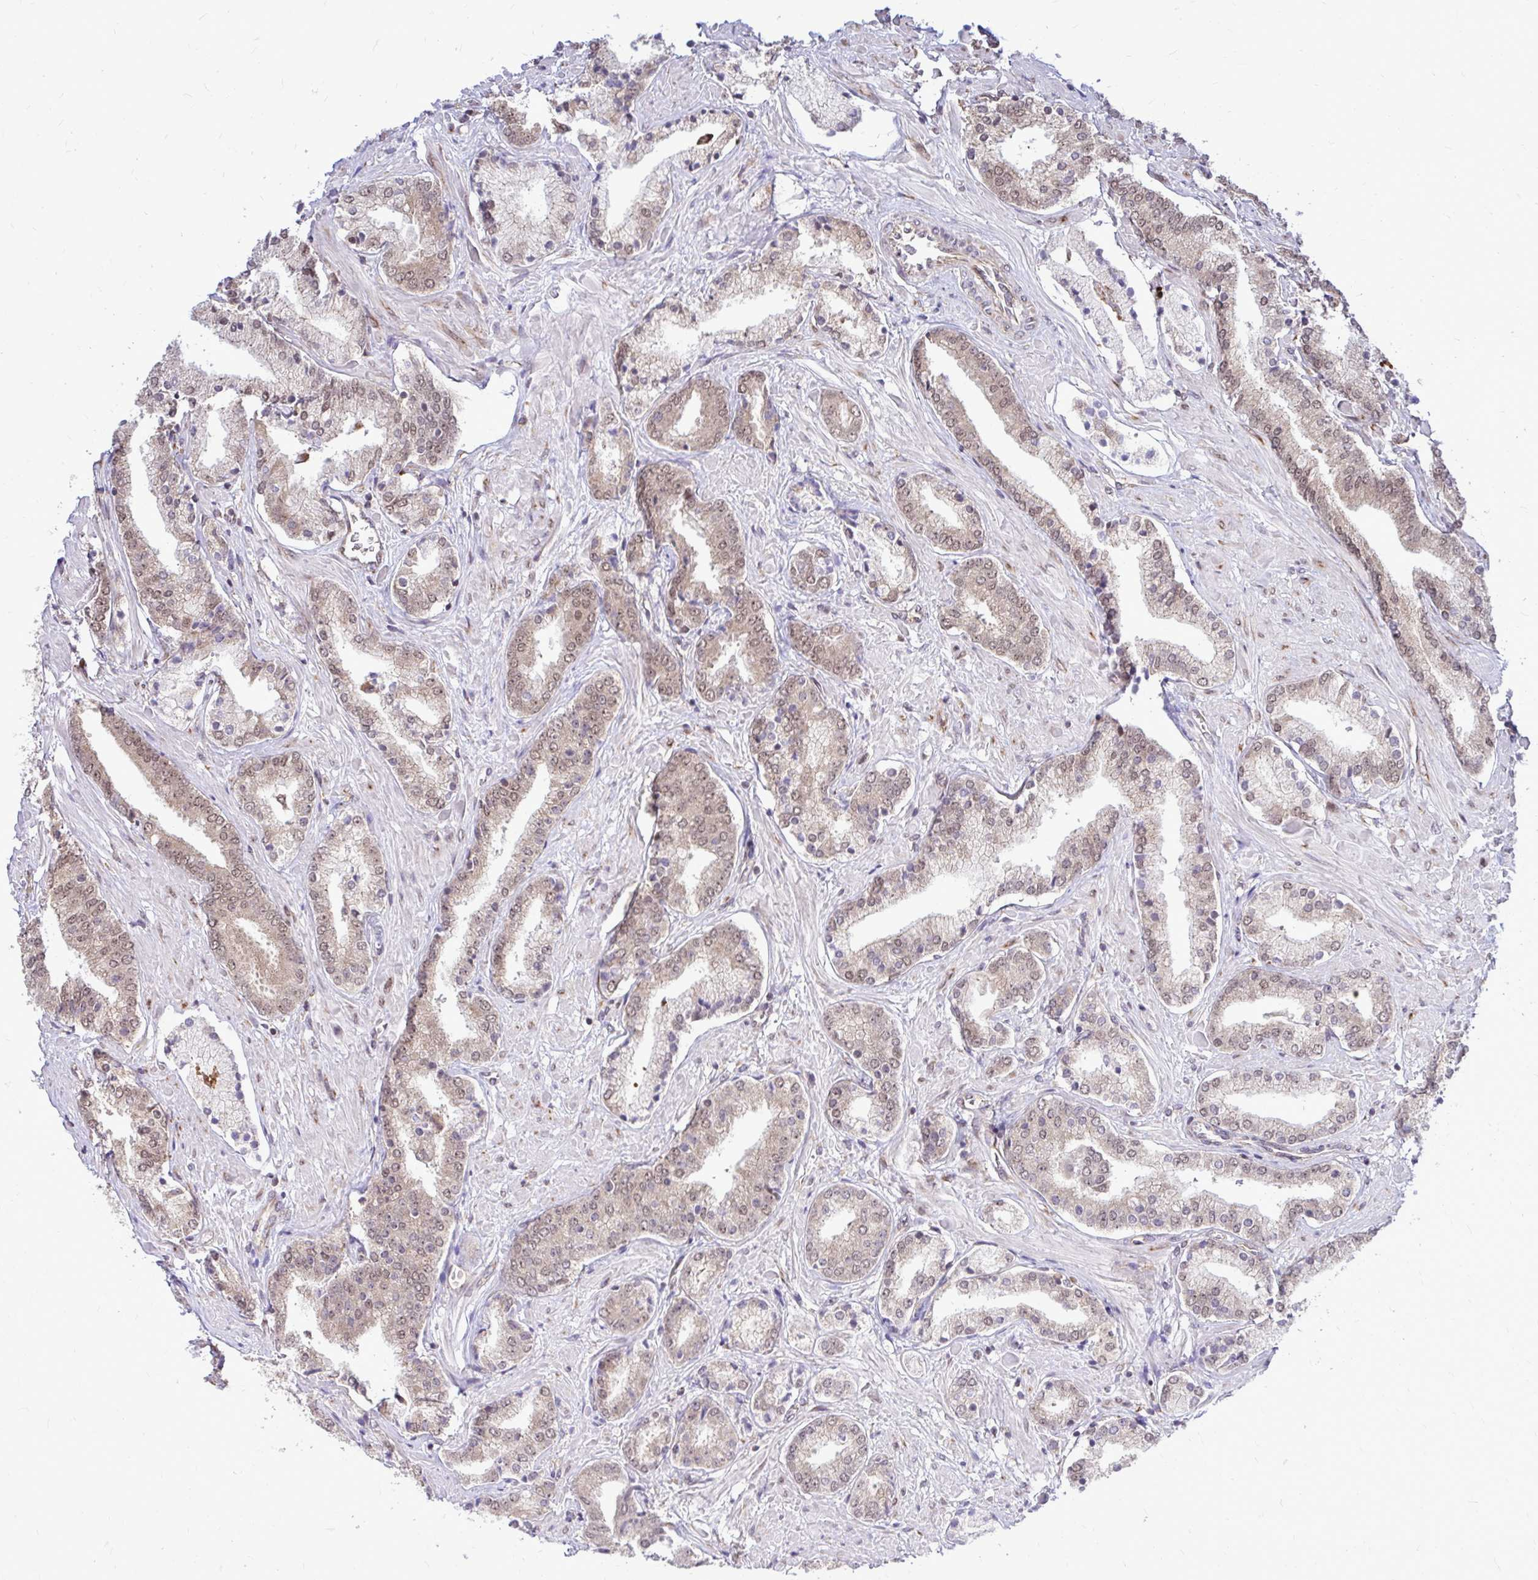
{"staining": {"intensity": "moderate", "quantity": ">75%", "location": "cytoplasmic/membranous,nuclear"}, "tissue": "prostate cancer", "cell_type": "Tumor cells", "image_type": "cancer", "snomed": [{"axis": "morphology", "description": "Adenocarcinoma, High grade"}, {"axis": "topography", "description": "Prostate"}], "caption": "A histopathology image of human prostate cancer stained for a protein reveals moderate cytoplasmic/membranous and nuclear brown staining in tumor cells.", "gene": "FMR1", "patient": {"sex": "male", "age": 56}}